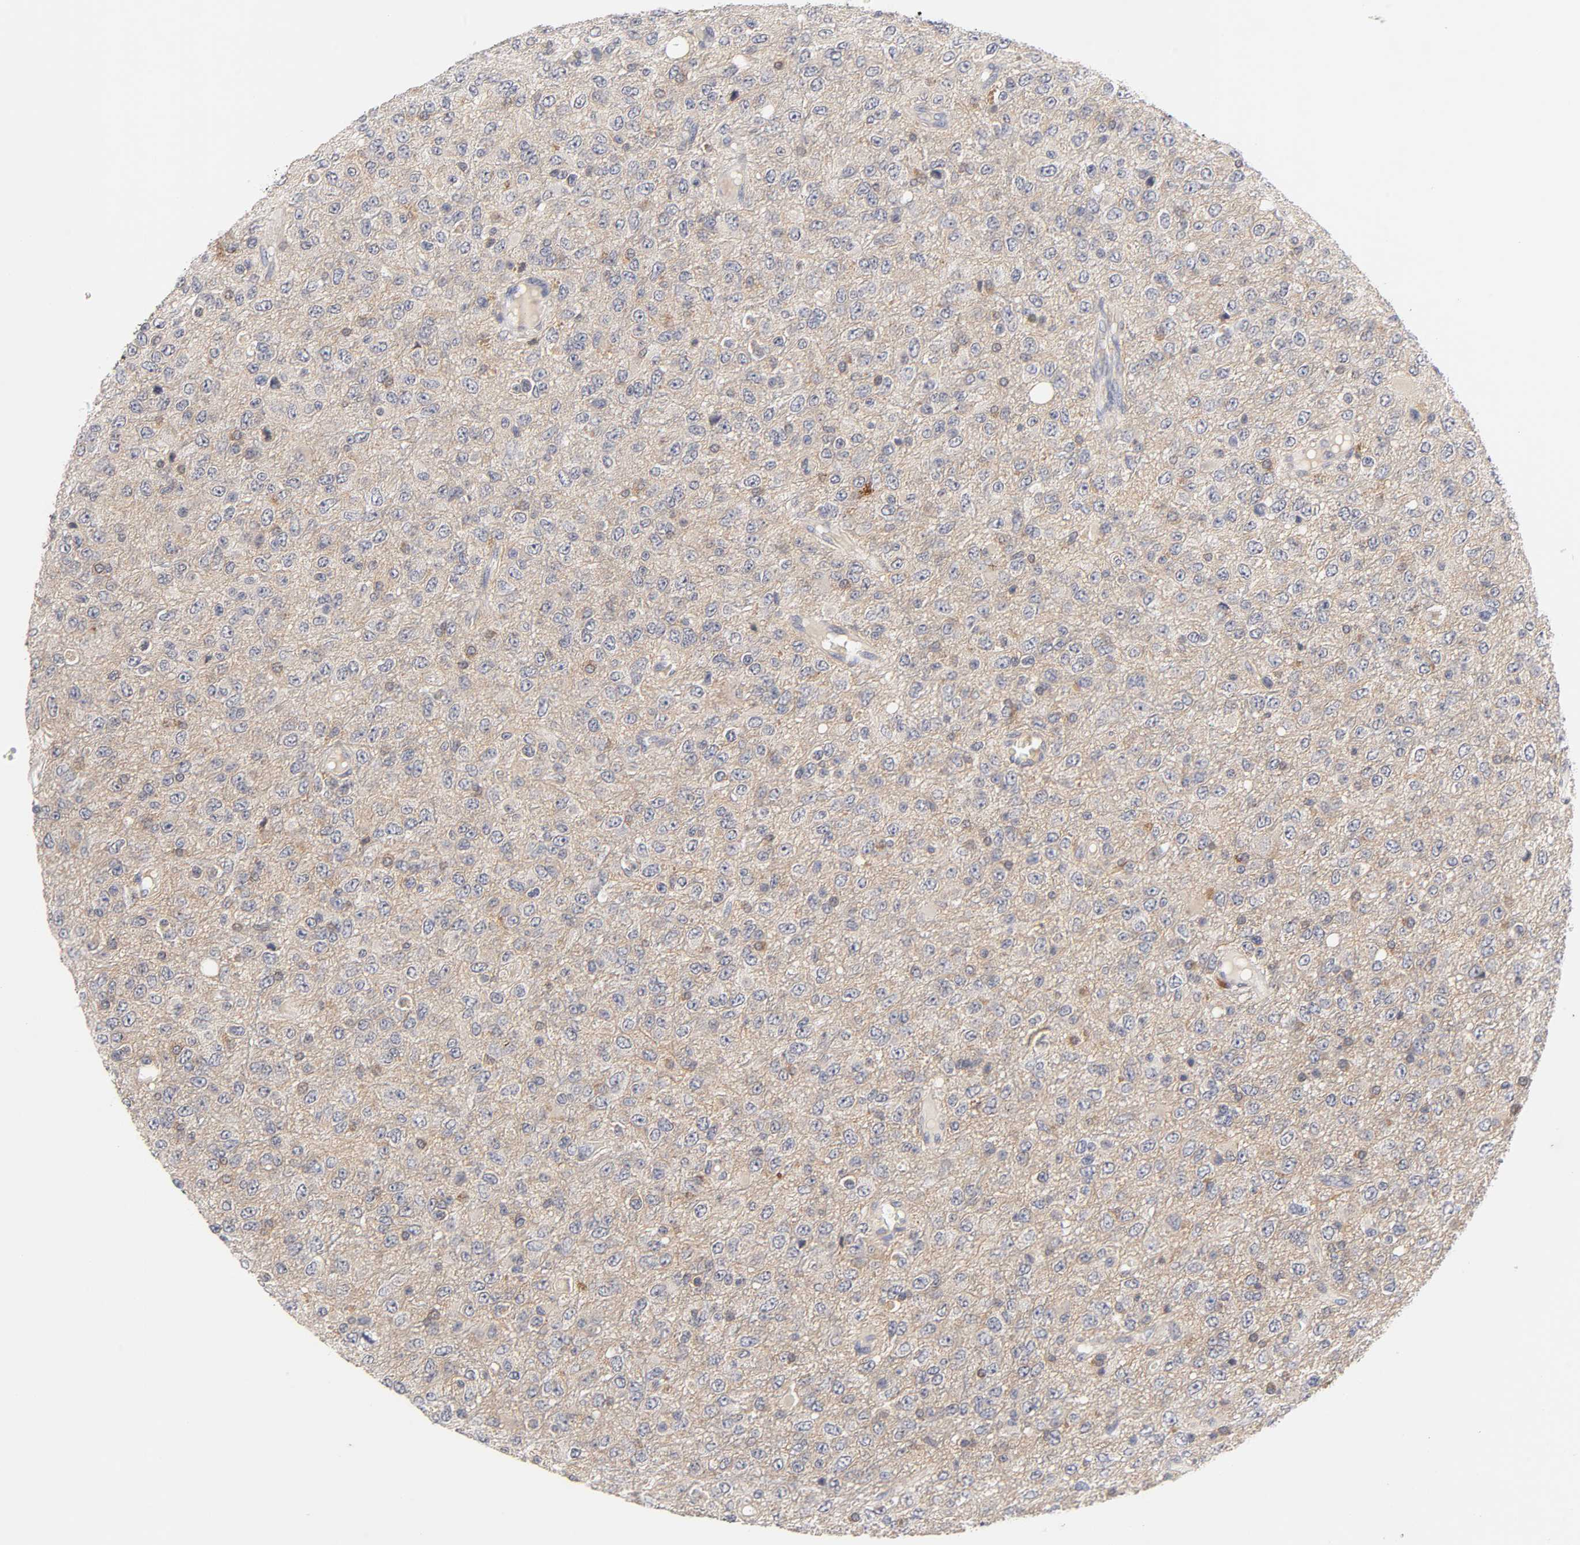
{"staining": {"intensity": "moderate", "quantity": "25%-75%", "location": "cytoplasmic/membranous"}, "tissue": "glioma", "cell_type": "Tumor cells", "image_type": "cancer", "snomed": [{"axis": "morphology", "description": "Glioma, malignant, High grade"}, {"axis": "topography", "description": "pancreas cauda"}], "caption": "Immunohistochemistry (IHC) staining of malignant glioma (high-grade), which demonstrates medium levels of moderate cytoplasmic/membranous staining in about 25%-75% of tumor cells indicating moderate cytoplasmic/membranous protein expression. The staining was performed using DAB (brown) for protein detection and nuclei were counterstained in hematoxylin (blue).", "gene": "CXADR", "patient": {"sex": "male", "age": 60}}